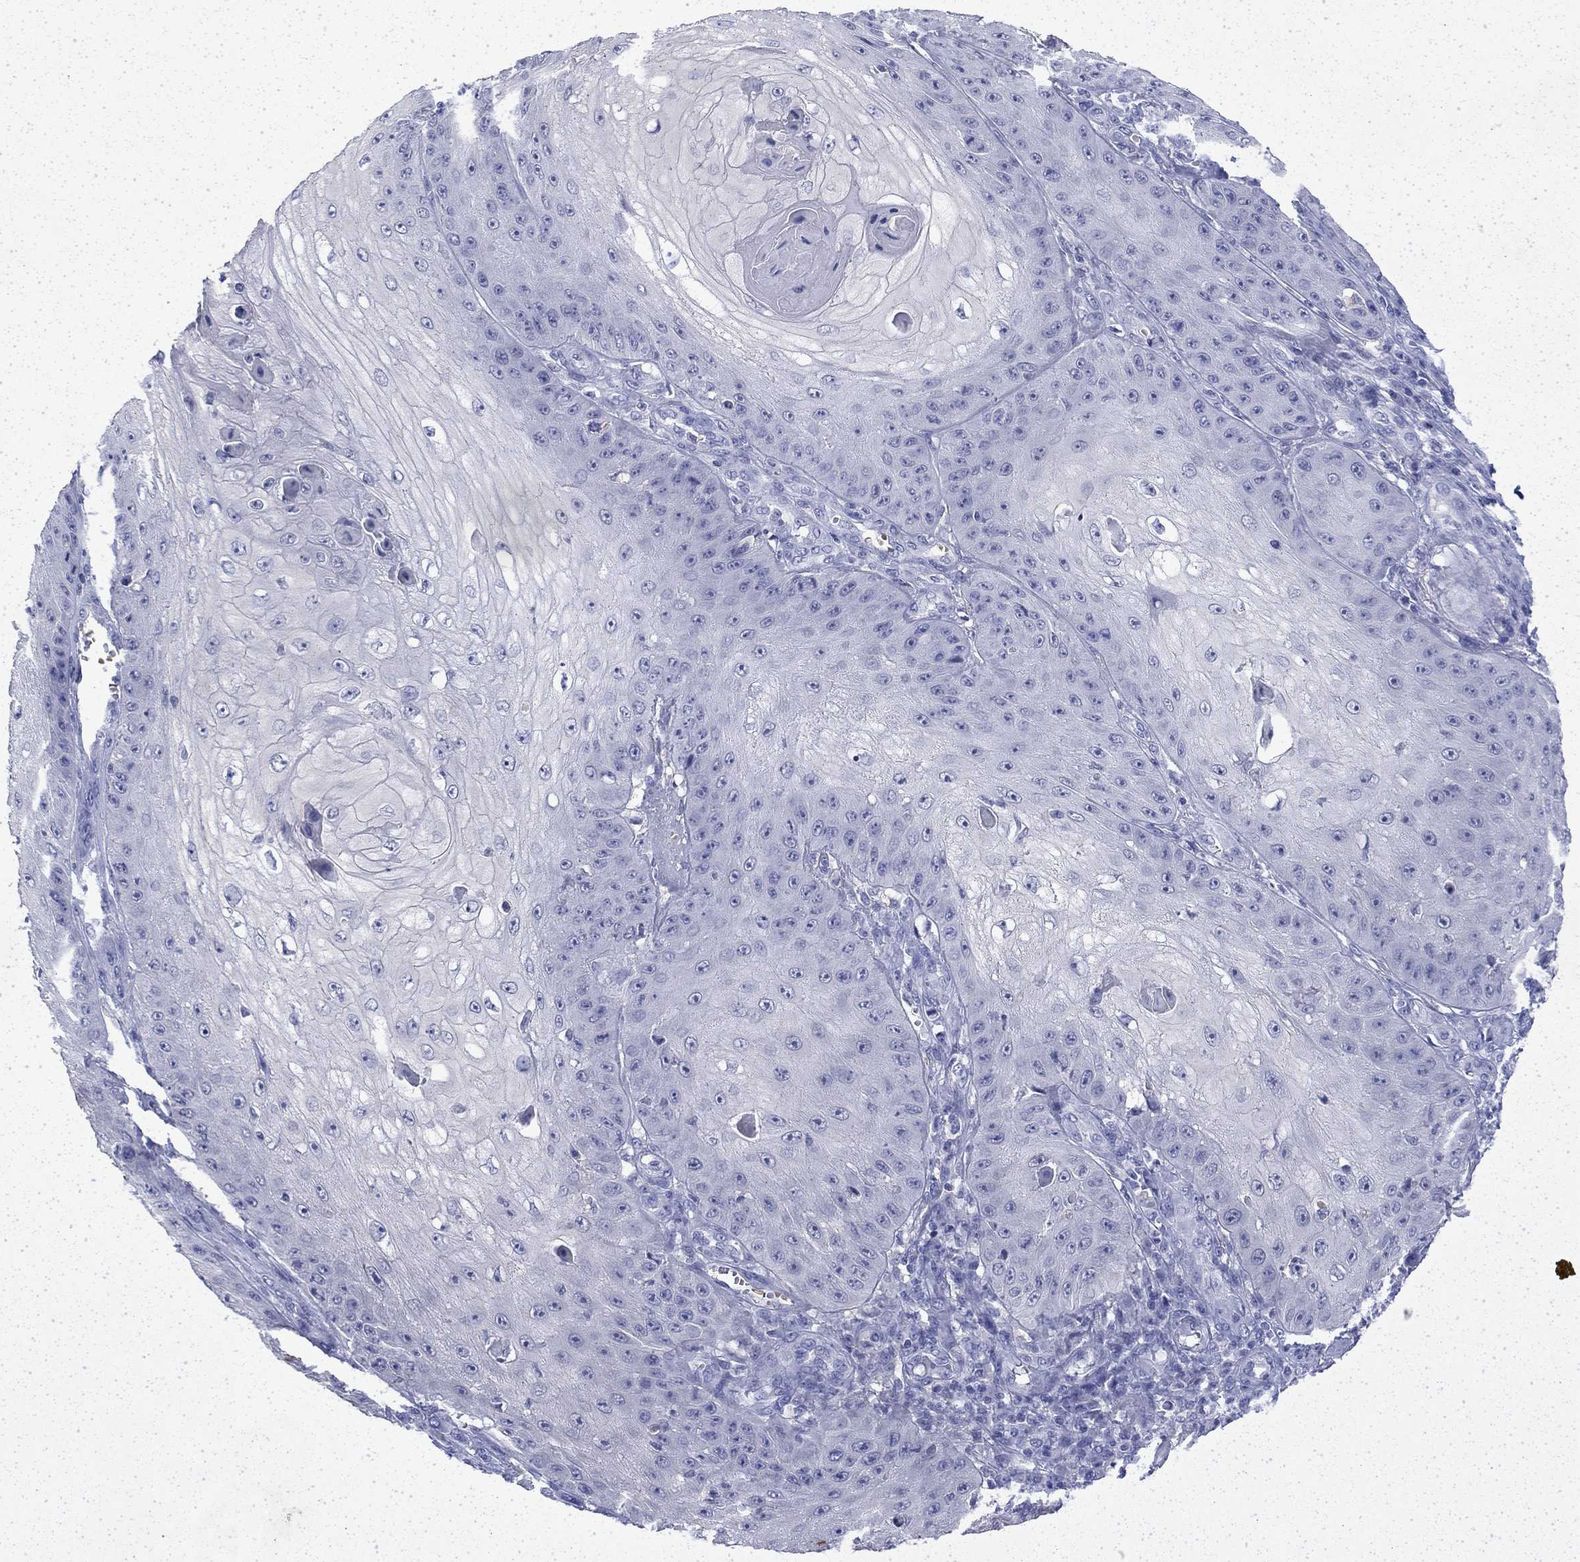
{"staining": {"intensity": "negative", "quantity": "none", "location": "none"}, "tissue": "skin cancer", "cell_type": "Tumor cells", "image_type": "cancer", "snomed": [{"axis": "morphology", "description": "Squamous cell carcinoma, NOS"}, {"axis": "topography", "description": "Skin"}], "caption": "Squamous cell carcinoma (skin) stained for a protein using immunohistochemistry shows no expression tumor cells.", "gene": "ENPP6", "patient": {"sex": "male", "age": 70}}